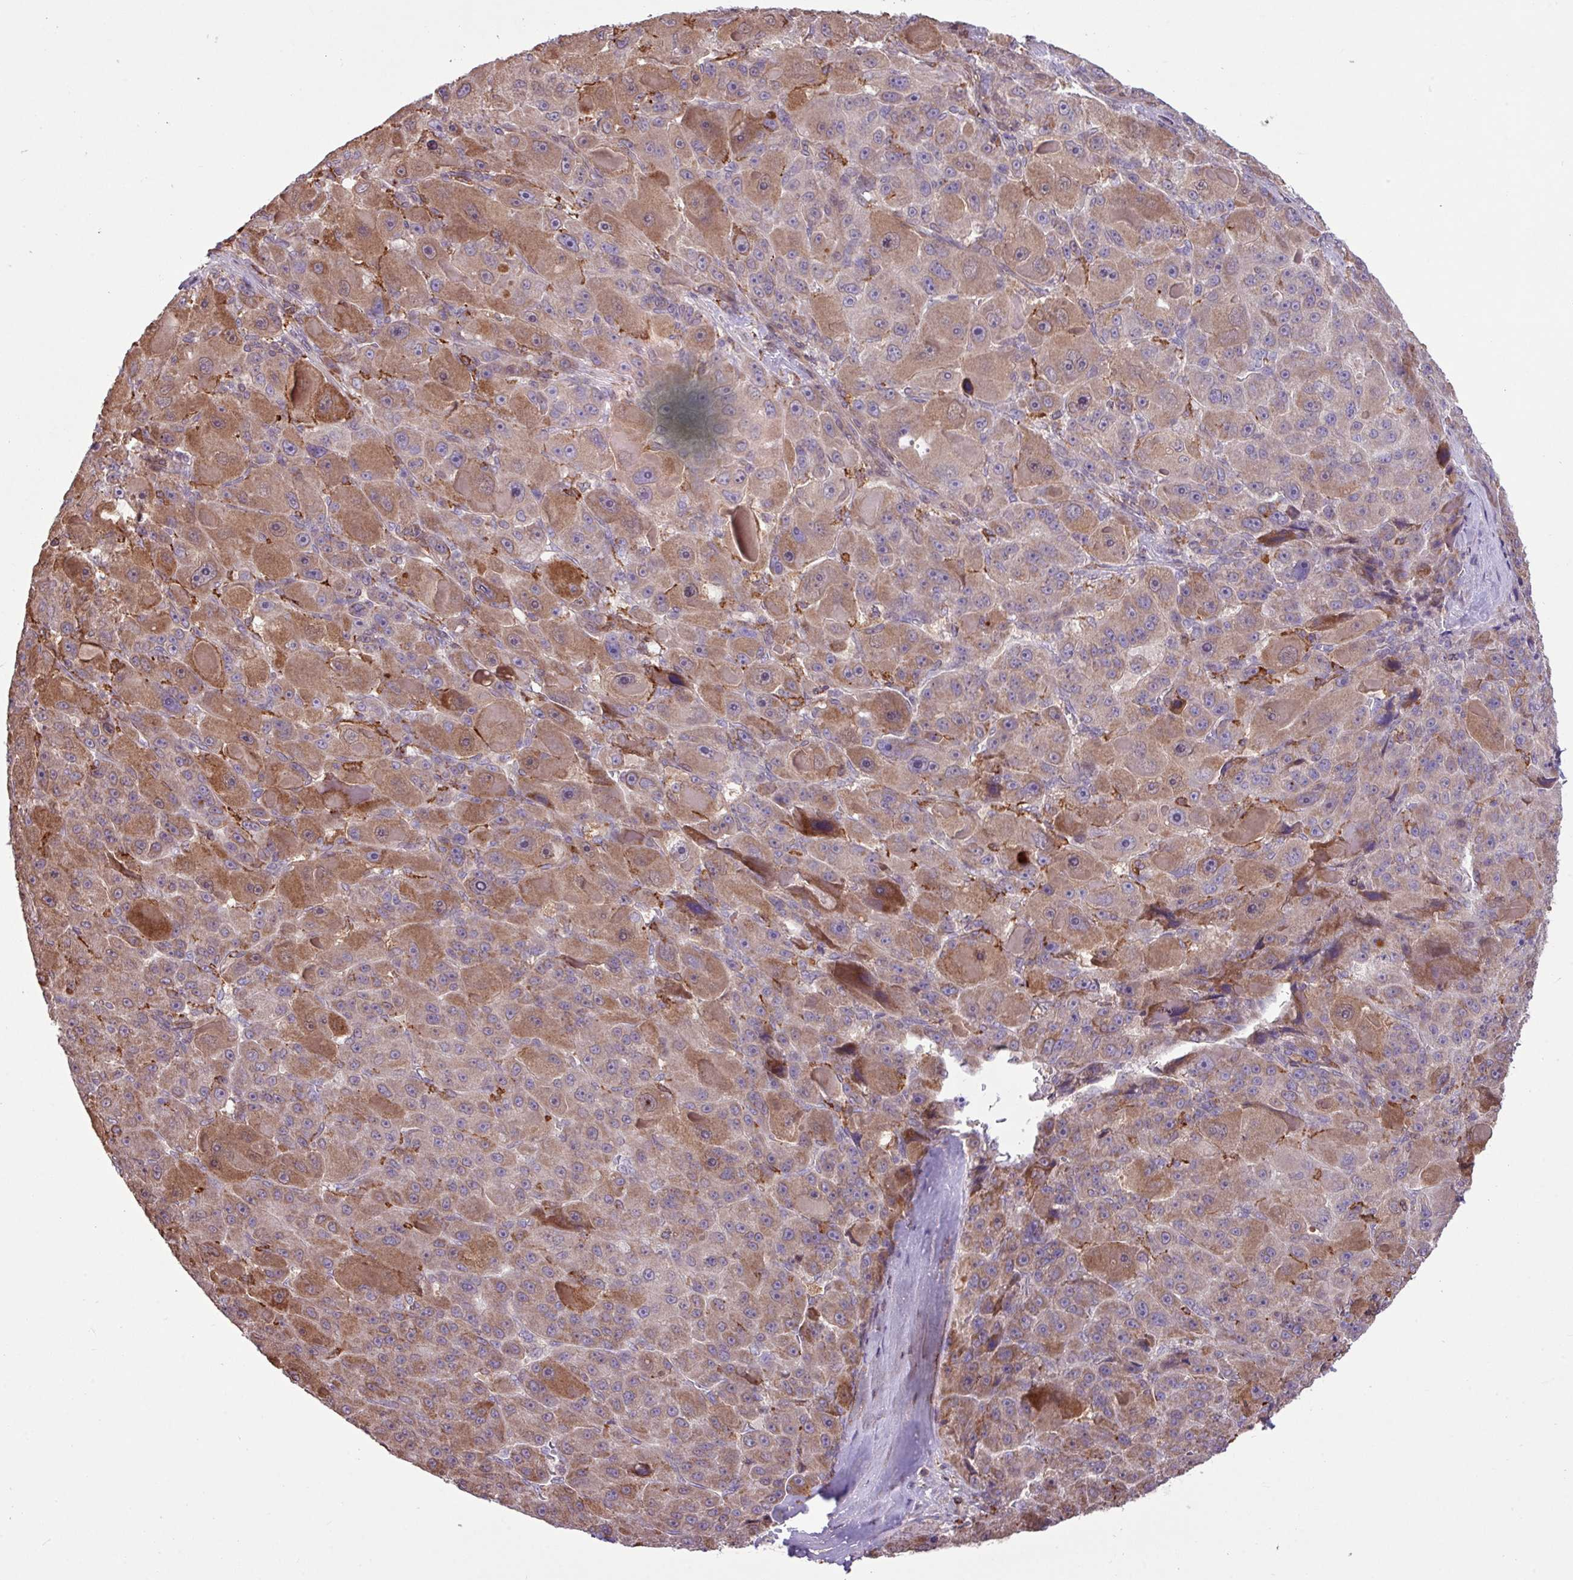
{"staining": {"intensity": "moderate", "quantity": "25%-75%", "location": "cytoplasmic/membranous"}, "tissue": "liver cancer", "cell_type": "Tumor cells", "image_type": "cancer", "snomed": [{"axis": "morphology", "description": "Carcinoma, Hepatocellular, NOS"}, {"axis": "topography", "description": "Liver"}], "caption": "Human liver hepatocellular carcinoma stained for a protein (brown) reveals moderate cytoplasmic/membranous positive expression in about 25%-75% of tumor cells.", "gene": "ARHGEF25", "patient": {"sex": "male", "age": 76}}